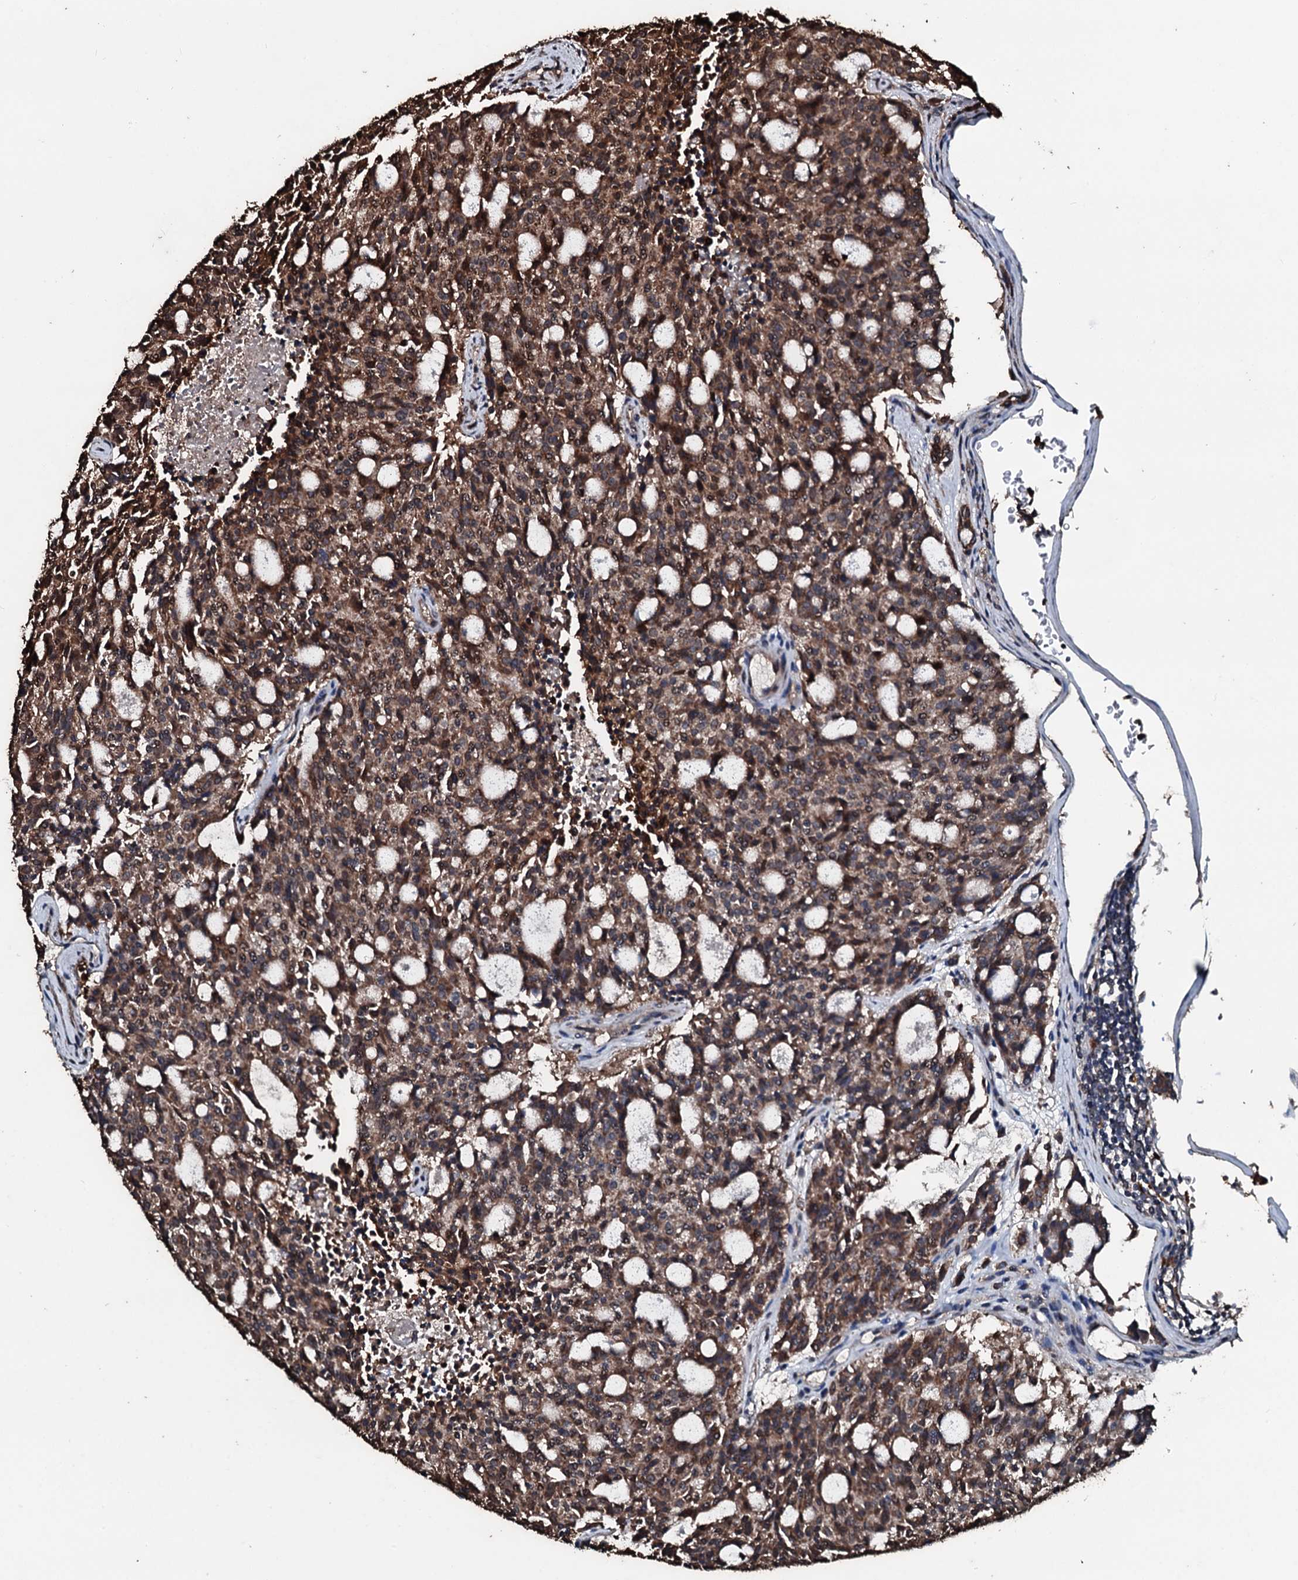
{"staining": {"intensity": "moderate", "quantity": ">75%", "location": "cytoplasmic/membranous"}, "tissue": "carcinoid", "cell_type": "Tumor cells", "image_type": "cancer", "snomed": [{"axis": "morphology", "description": "Carcinoid, malignant, NOS"}, {"axis": "topography", "description": "Pancreas"}], "caption": "This is a micrograph of IHC staining of carcinoid (malignant), which shows moderate expression in the cytoplasmic/membranous of tumor cells.", "gene": "FAAP24", "patient": {"sex": "female", "age": 54}}